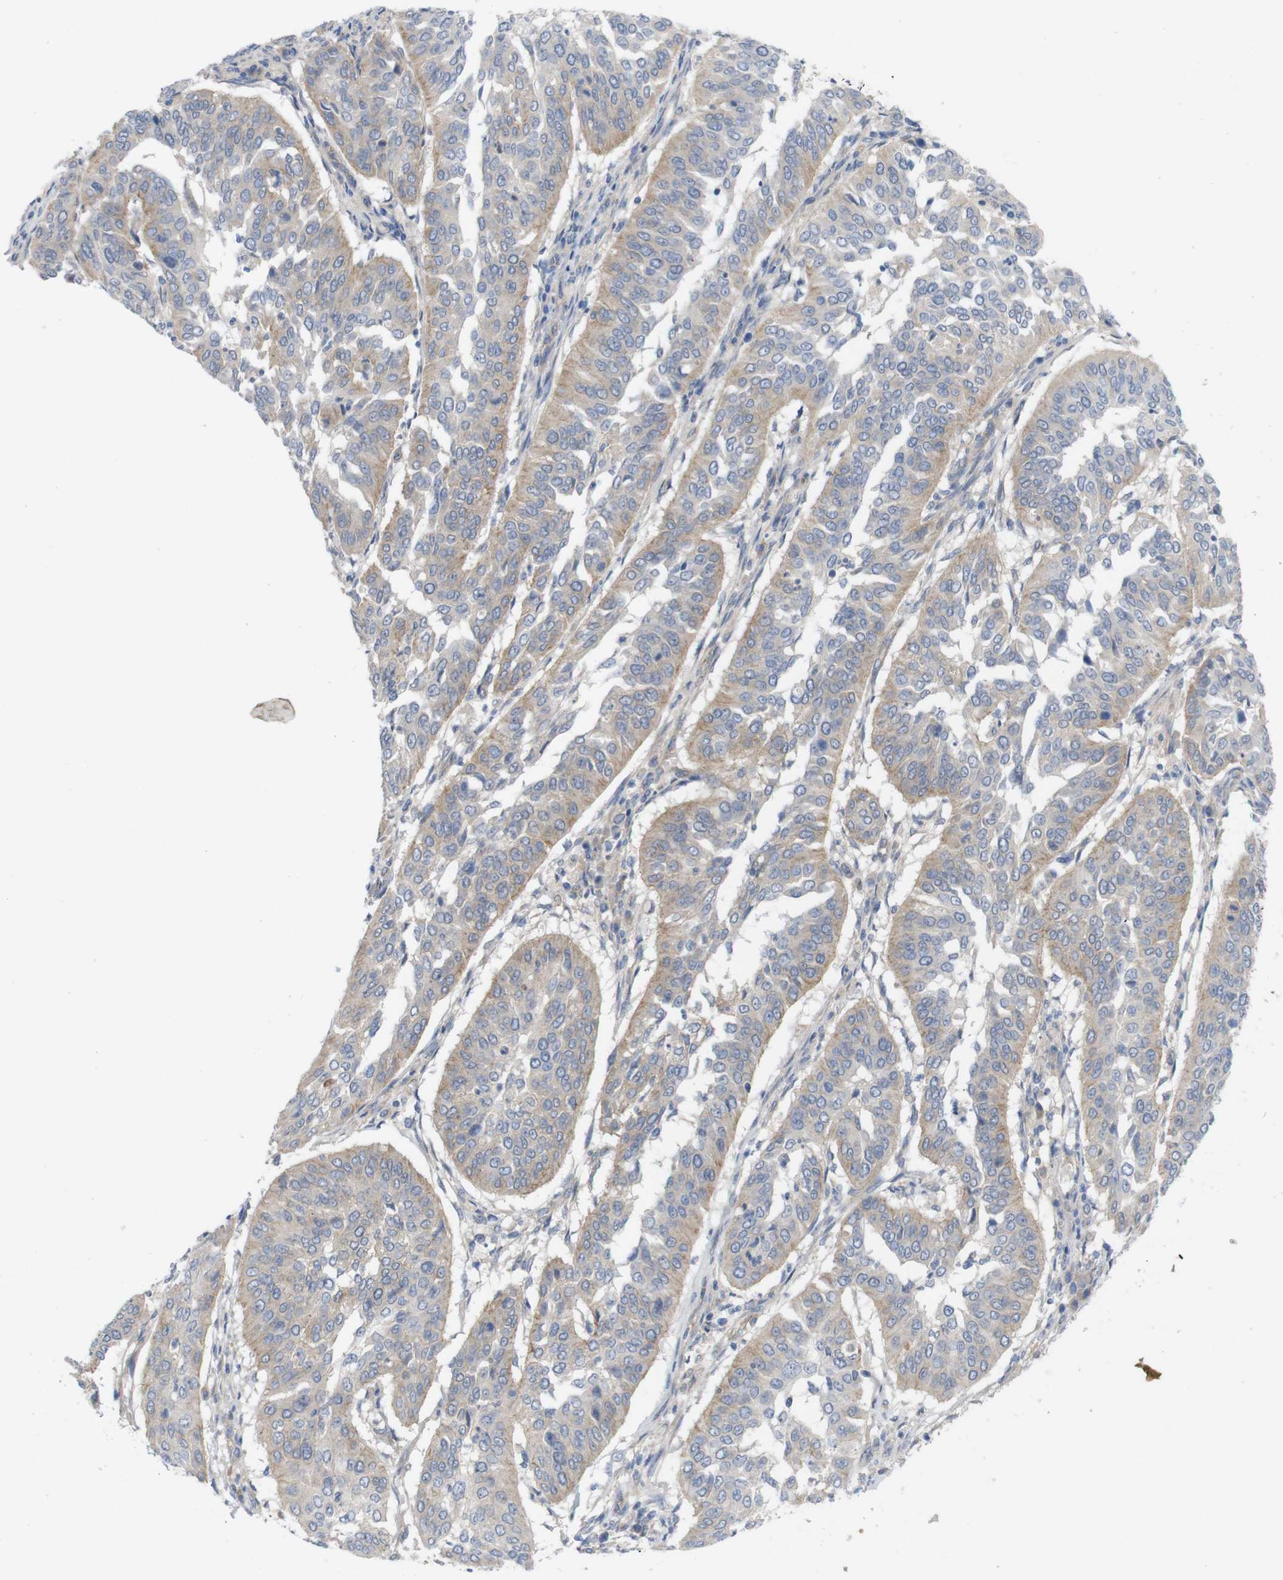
{"staining": {"intensity": "moderate", "quantity": "25%-75%", "location": "cytoplasmic/membranous"}, "tissue": "cervical cancer", "cell_type": "Tumor cells", "image_type": "cancer", "snomed": [{"axis": "morphology", "description": "Normal tissue, NOS"}, {"axis": "morphology", "description": "Squamous cell carcinoma, NOS"}, {"axis": "topography", "description": "Cervix"}], "caption": "Protein expression analysis of cervical cancer shows moderate cytoplasmic/membranous expression in approximately 25%-75% of tumor cells.", "gene": "KIDINS220", "patient": {"sex": "female", "age": 39}}